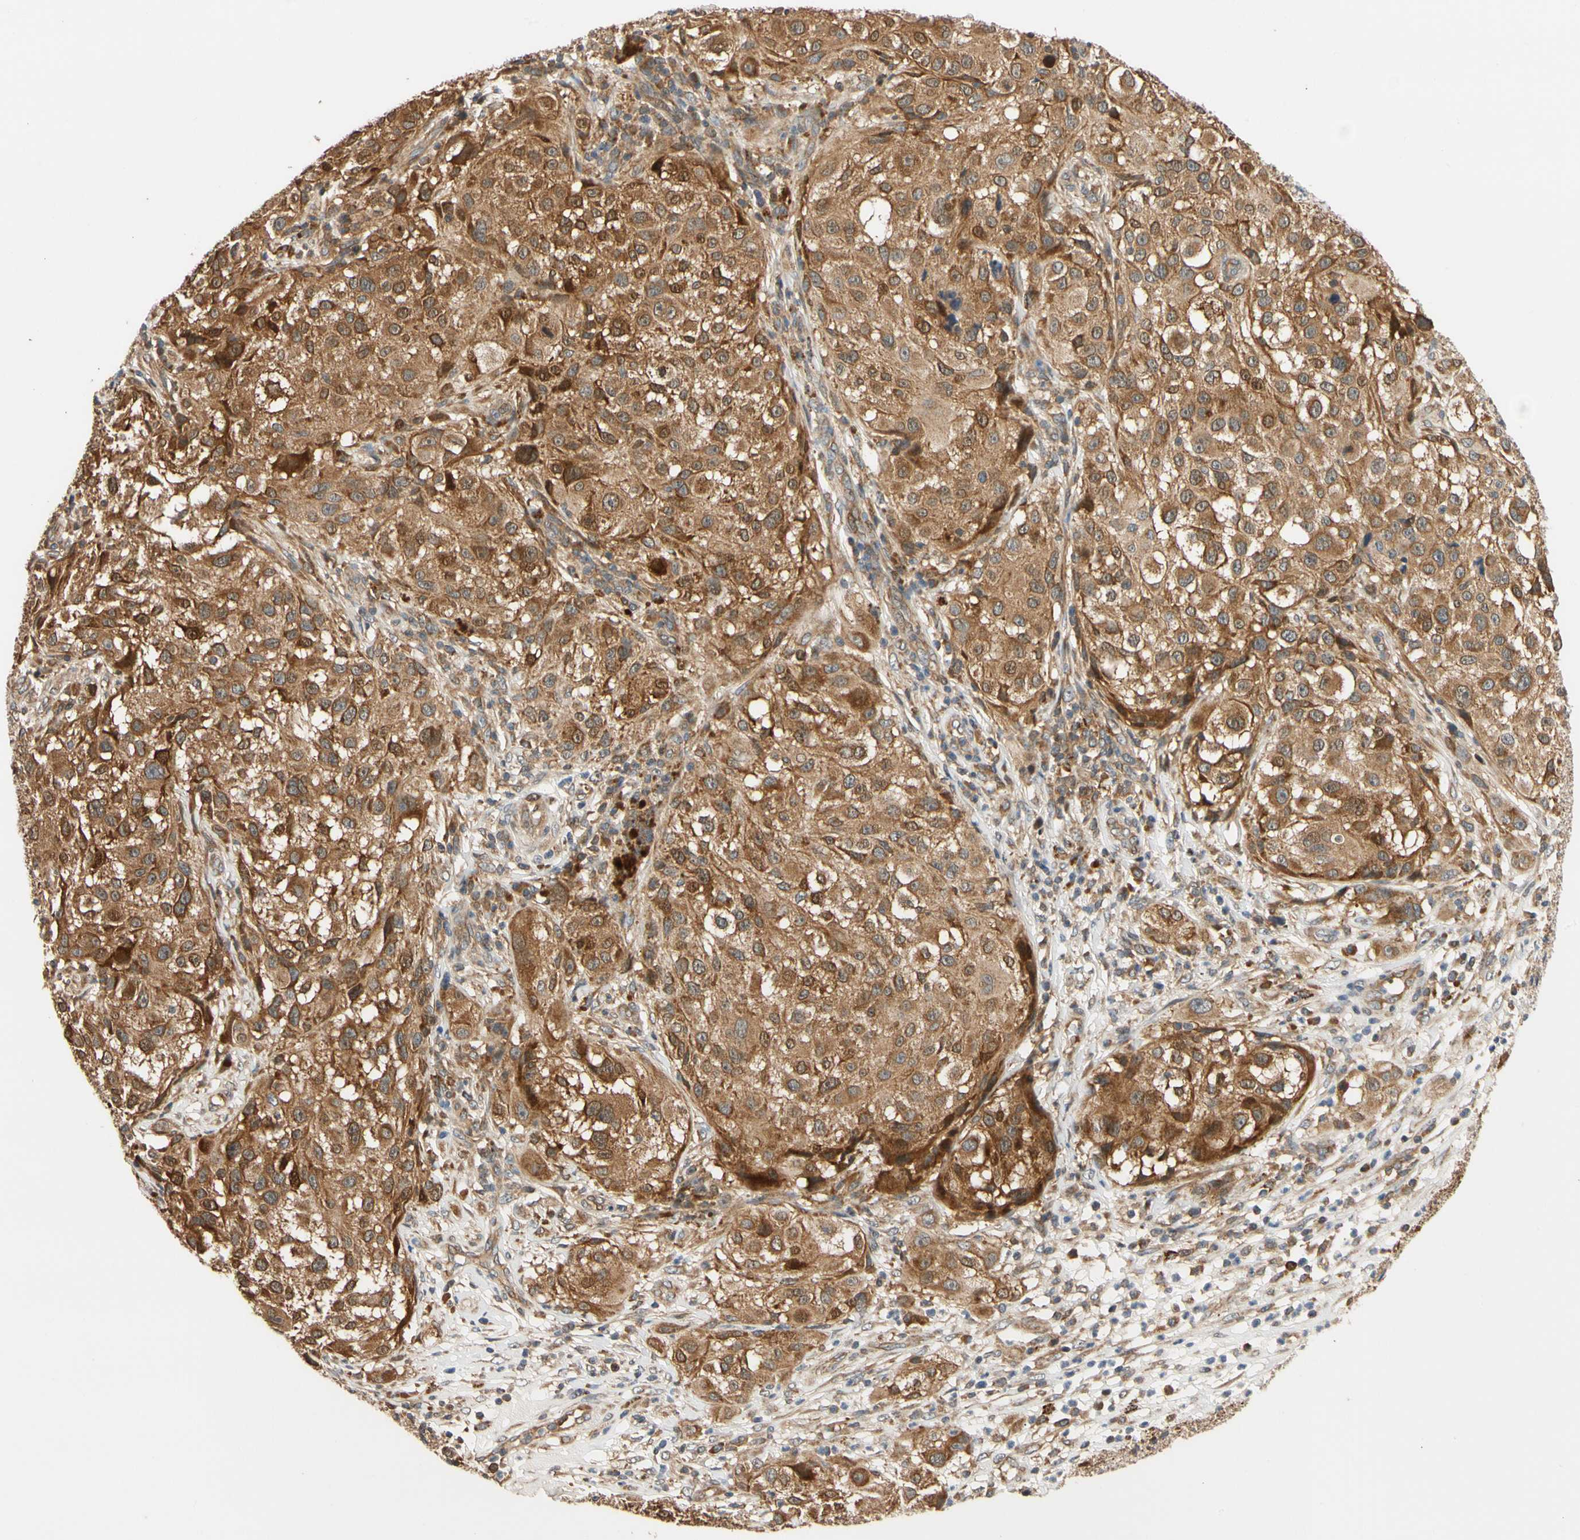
{"staining": {"intensity": "moderate", "quantity": ">75%", "location": "cytoplasmic/membranous"}, "tissue": "melanoma", "cell_type": "Tumor cells", "image_type": "cancer", "snomed": [{"axis": "morphology", "description": "Necrosis, NOS"}, {"axis": "morphology", "description": "Malignant melanoma, NOS"}, {"axis": "topography", "description": "Skin"}], "caption": "Brown immunohistochemical staining in human malignant melanoma displays moderate cytoplasmic/membranous staining in approximately >75% of tumor cells.", "gene": "ANKHD1", "patient": {"sex": "female", "age": 87}}